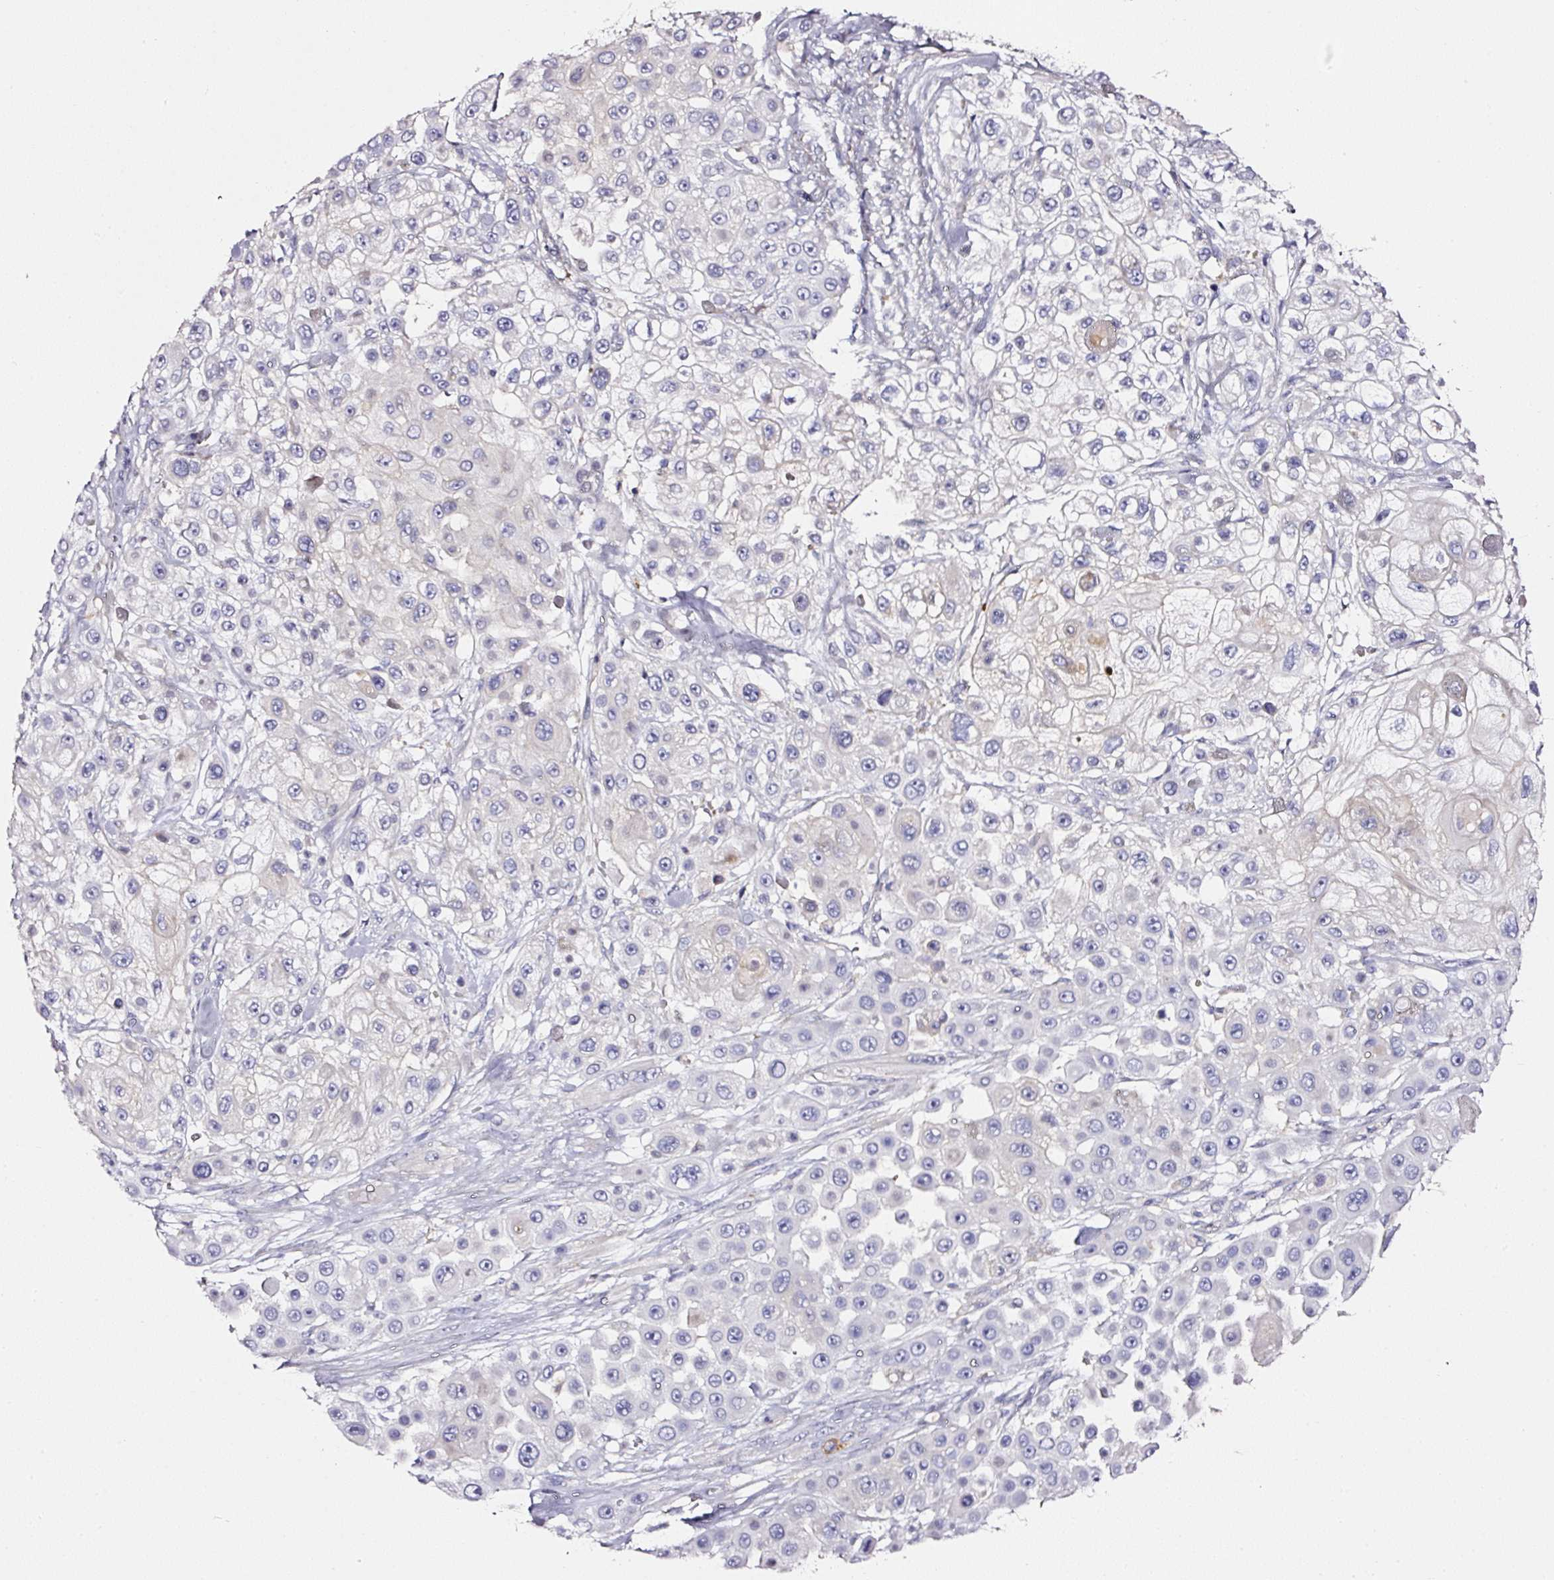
{"staining": {"intensity": "negative", "quantity": "none", "location": "none"}, "tissue": "skin cancer", "cell_type": "Tumor cells", "image_type": "cancer", "snomed": [{"axis": "morphology", "description": "Squamous cell carcinoma, NOS"}, {"axis": "topography", "description": "Skin"}], "caption": "Immunohistochemistry (IHC) histopathology image of skin cancer (squamous cell carcinoma) stained for a protein (brown), which shows no expression in tumor cells. (Brightfield microscopy of DAB immunohistochemistry (IHC) at high magnification).", "gene": "CD47", "patient": {"sex": "male", "age": 67}}